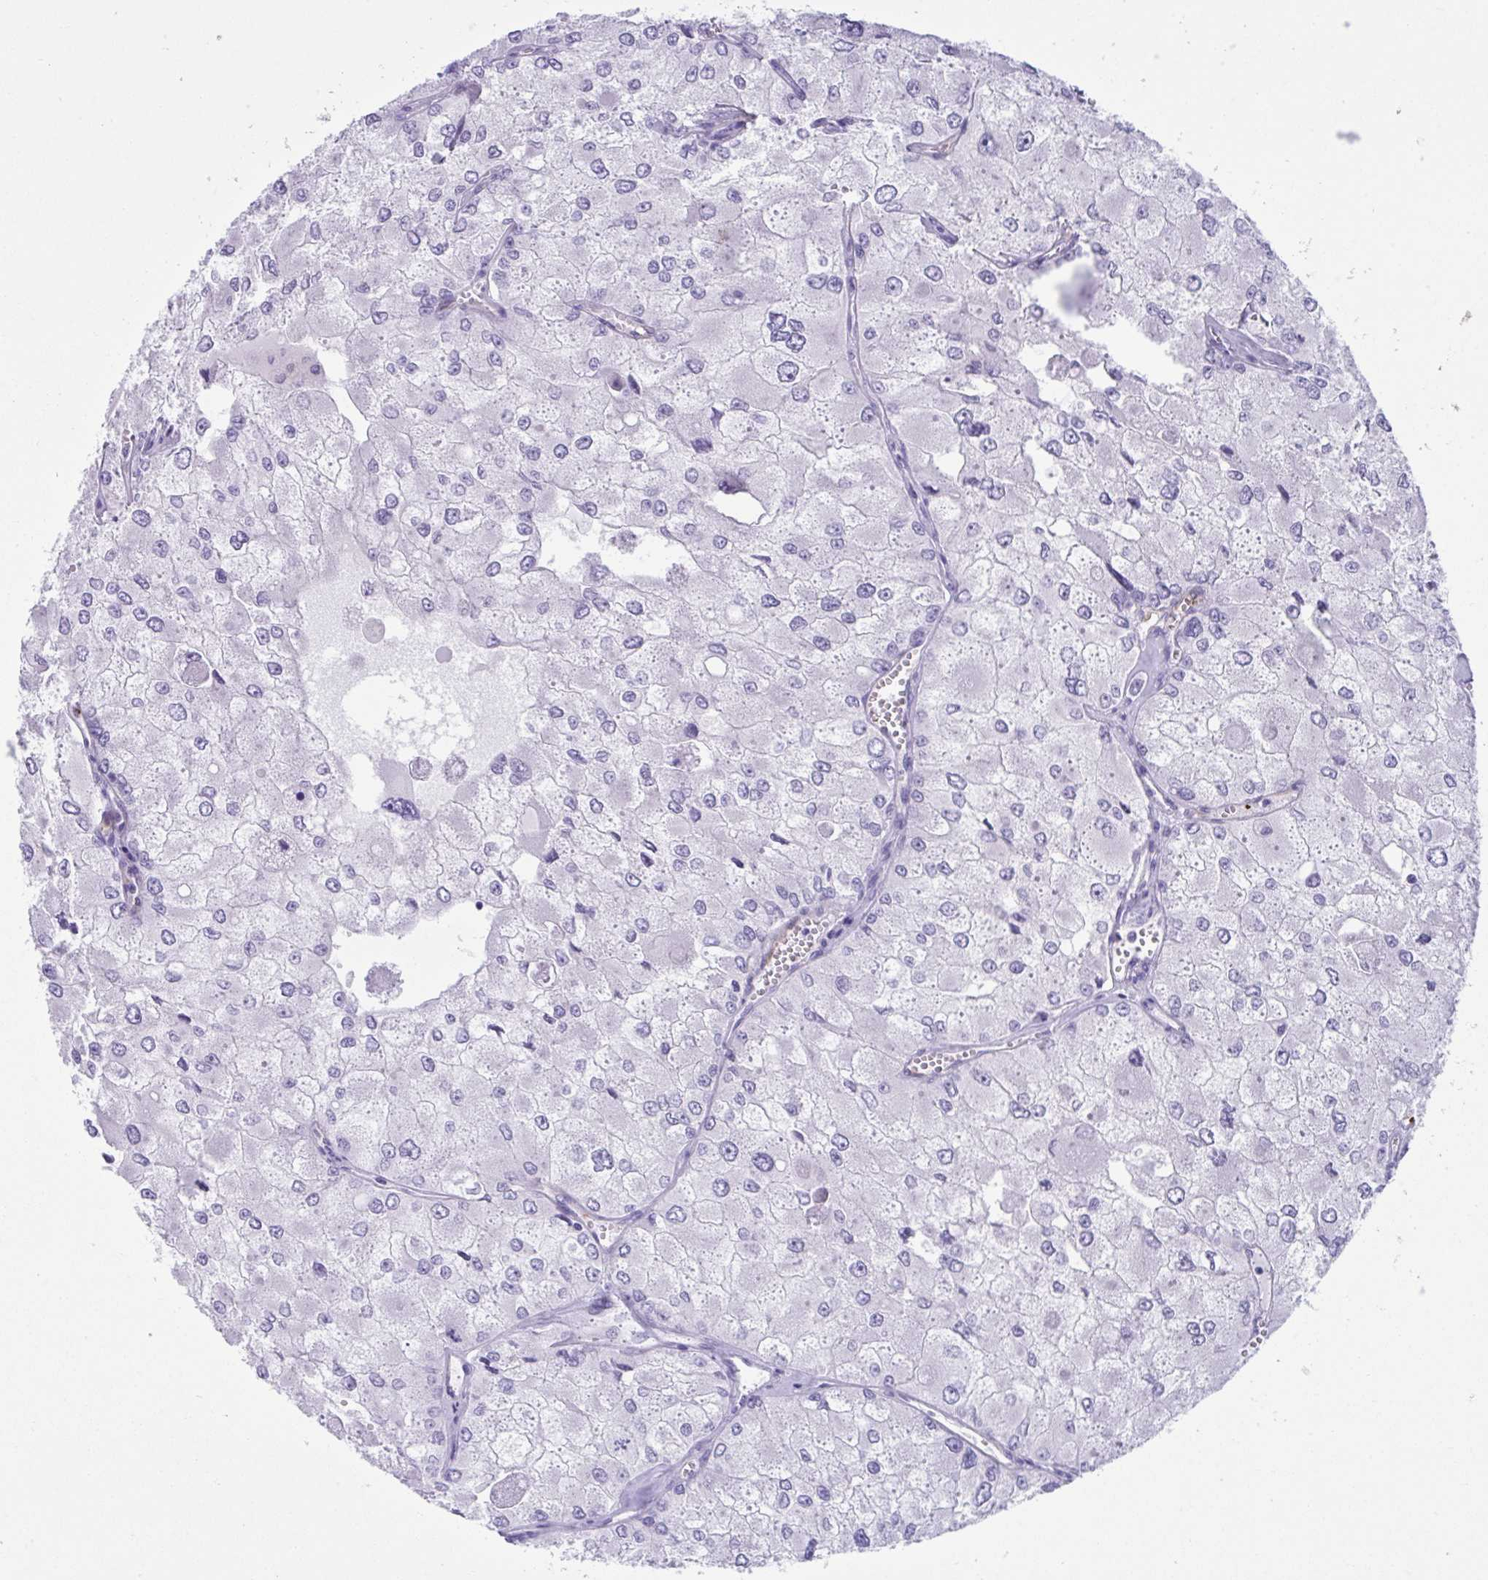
{"staining": {"intensity": "negative", "quantity": "none", "location": "none"}, "tissue": "renal cancer", "cell_type": "Tumor cells", "image_type": "cancer", "snomed": [{"axis": "morphology", "description": "Adenocarcinoma, NOS"}, {"axis": "topography", "description": "Kidney"}], "caption": "Human renal cancer (adenocarcinoma) stained for a protein using immunohistochemistry (IHC) shows no expression in tumor cells.", "gene": "PSCA", "patient": {"sex": "female", "age": 70}}